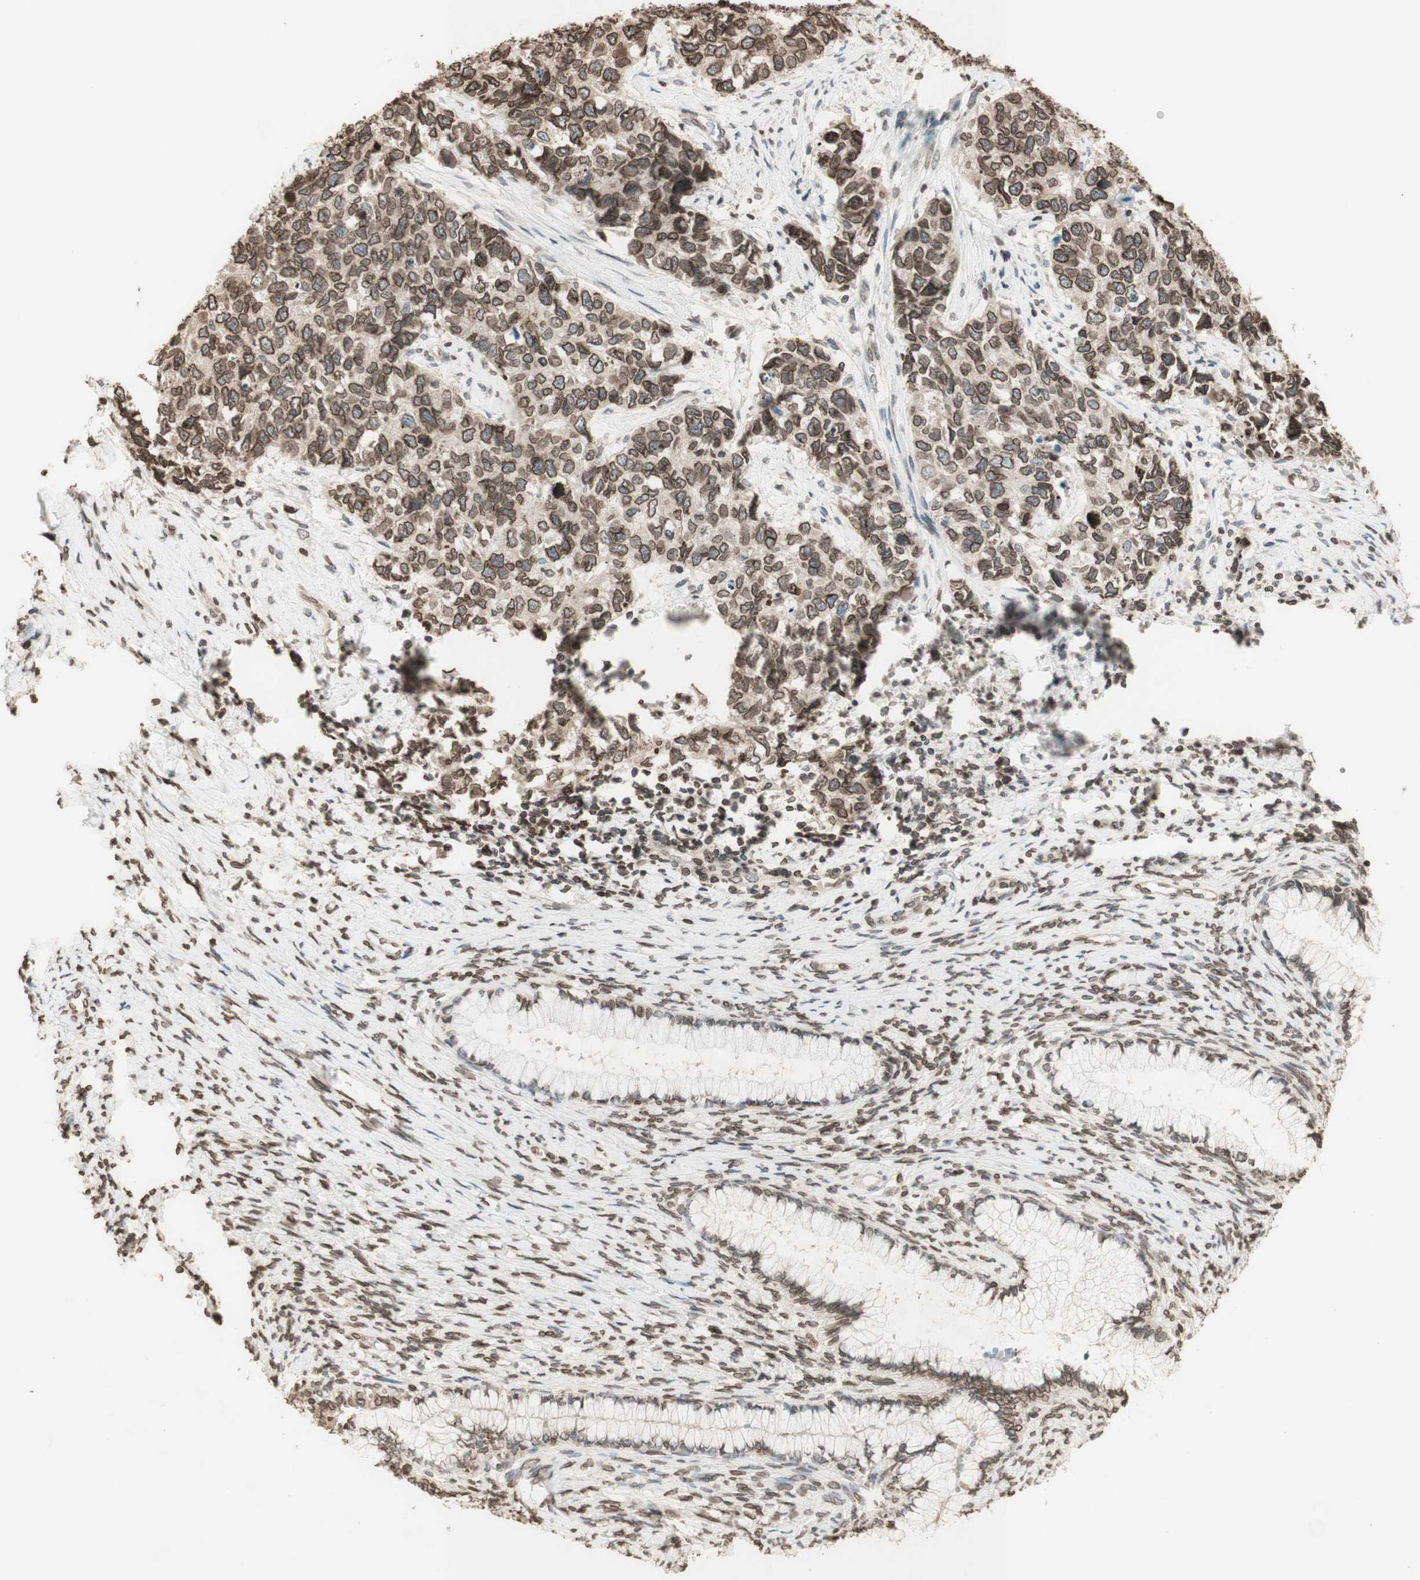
{"staining": {"intensity": "moderate", "quantity": ">75%", "location": "cytoplasmic/membranous,nuclear"}, "tissue": "cervical cancer", "cell_type": "Tumor cells", "image_type": "cancer", "snomed": [{"axis": "morphology", "description": "Squamous cell carcinoma, NOS"}, {"axis": "topography", "description": "Cervix"}], "caption": "Cervical cancer stained for a protein (brown) displays moderate cytoplasmic/membranous and nuclear positive staining in about >75% of tumor cells.", "gene": "TMPO", "patient": {"sex": "female", "age": 63}}